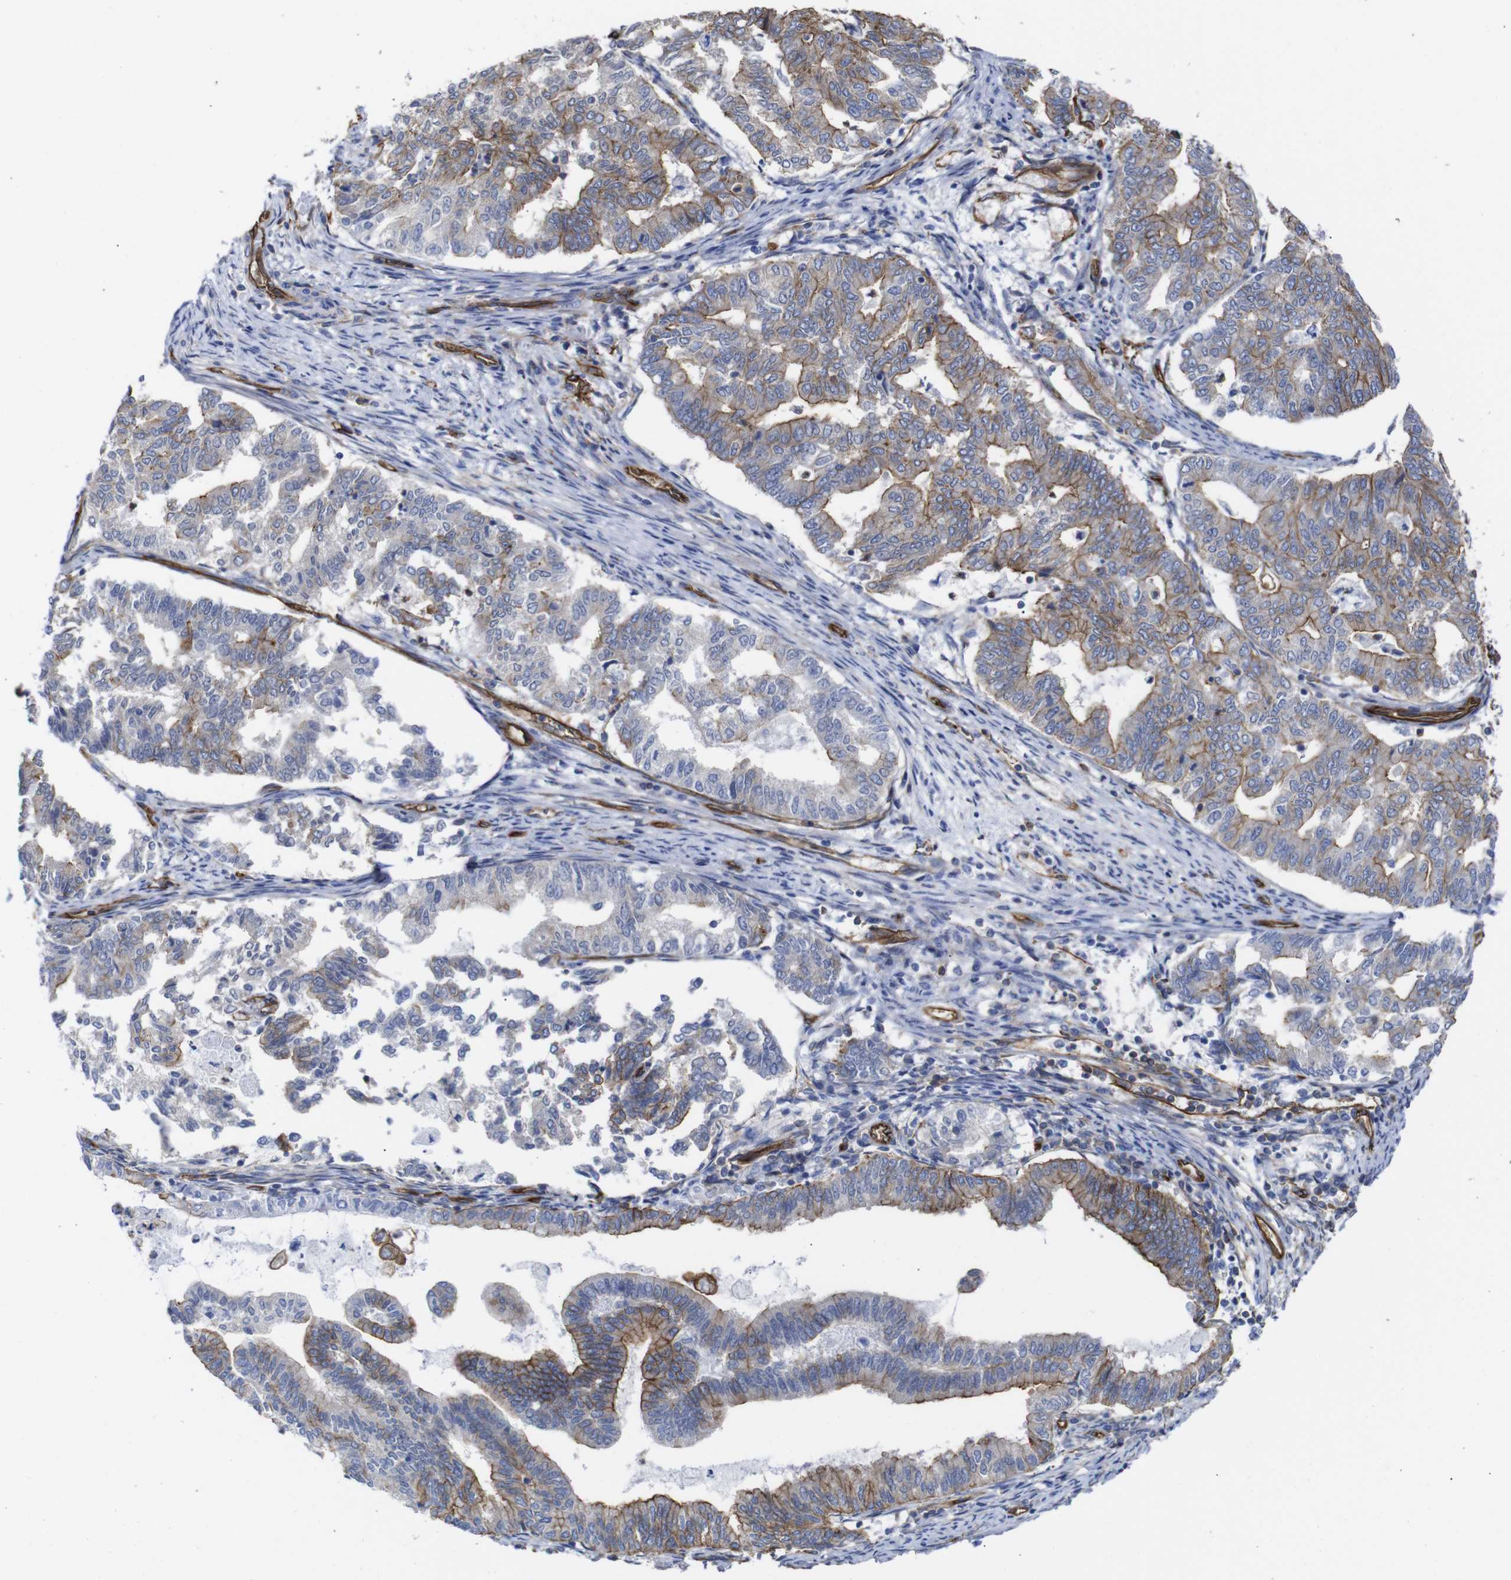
{"staining": {"intensity": "moderate", "quantity": ">75%", "location": "cytoplasmic/membranous"}, "tissue": "endometrial cancer", "cell_type": "Tumor cells", "image_type": "cancer", "snomed": [{"axis": "morphology", "description": "Adenocarcinoma, NOS"}, {"axis": "topography", "description": "Endometrium"}], "caption": "Immunohistochemistry staining of endometrial cancer (adenocarcinoma), which shows medium levels of moderate cytoplasmic/membranous expression in about >75% of tumor cells indicating moderate cytoplasmic/membranous protein staining. The staining was performed using DAB (3,3'-diaminobenzidine) (brown) for protein detection and nuclei were counterstained in hematoxylin (blue).", "gene": "SPTBN1", "patient": {"sex": "female", "age": 79}}